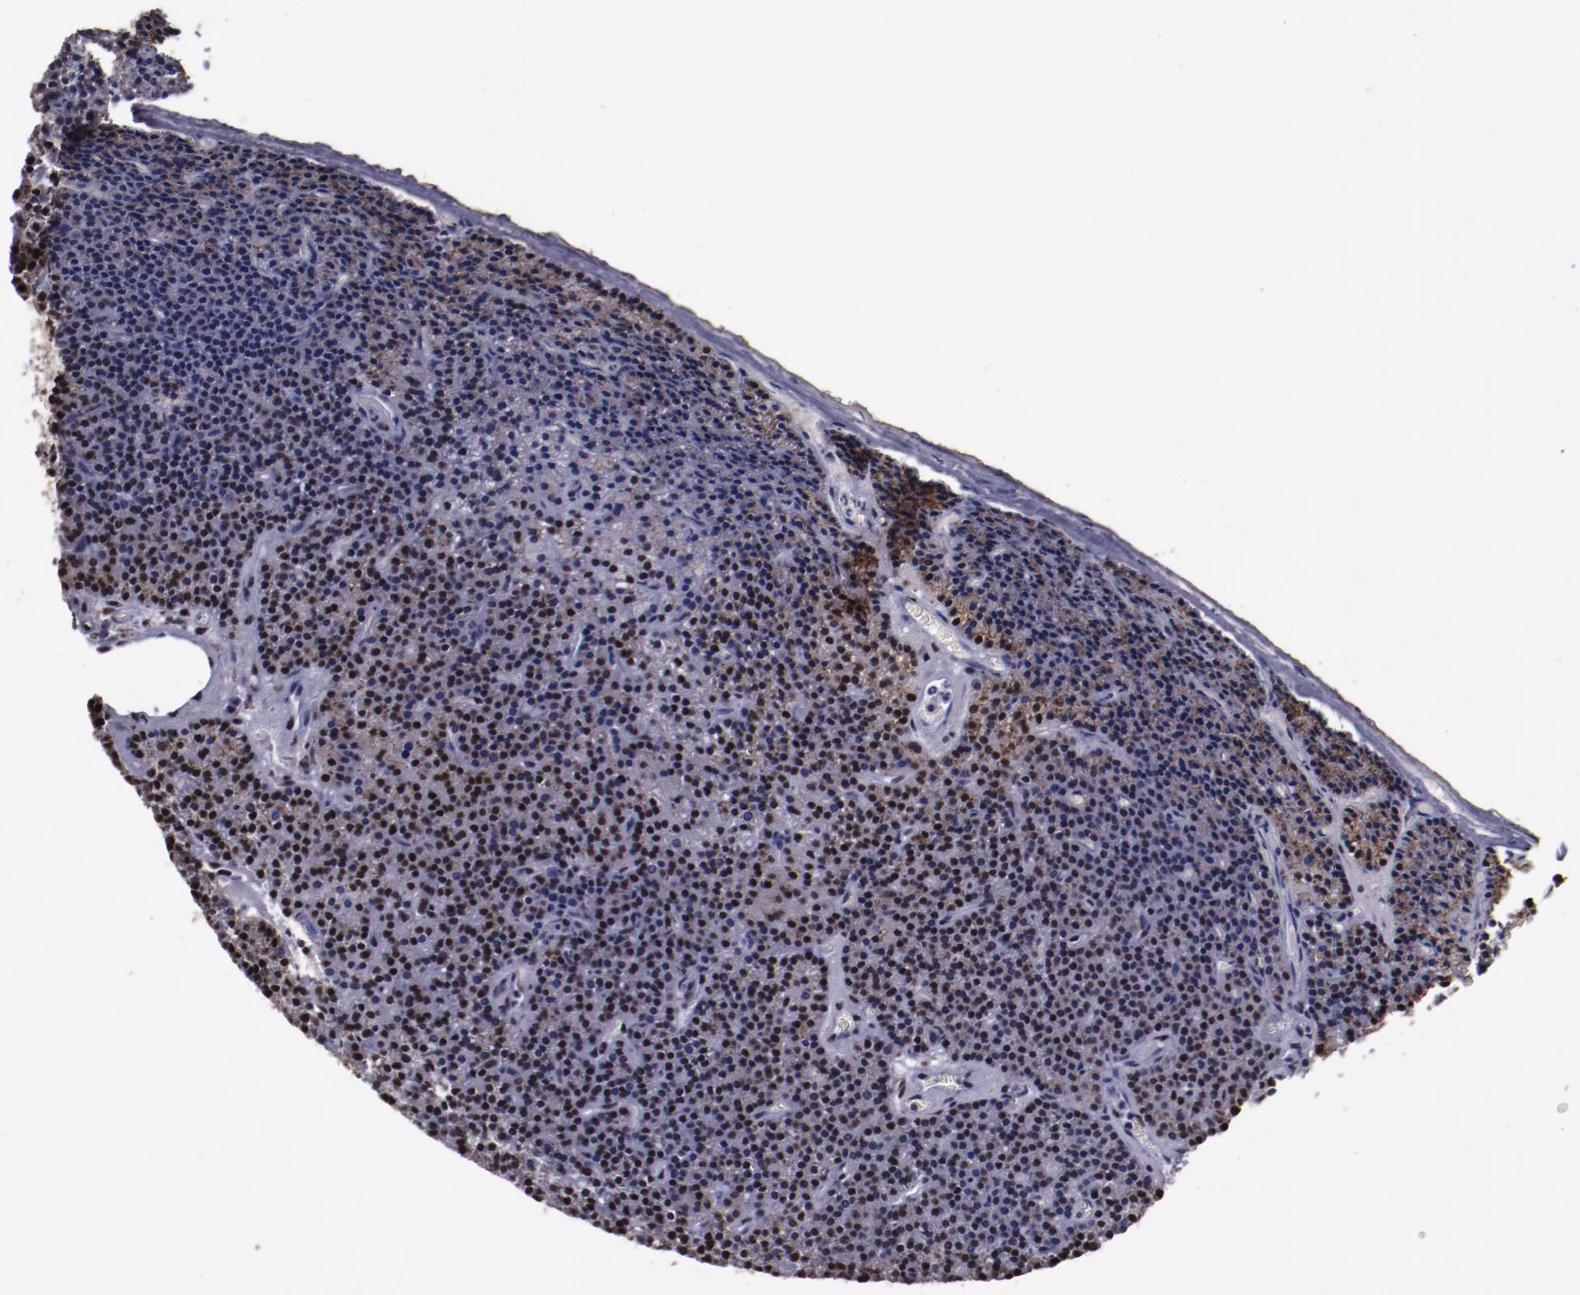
{"staining": {"intensity": "strong", "quantity": ">75%", "location": "nuclear"}, "tissue": "parathyroid gland", "cell_type": "Glandular cells", "image_type": "normal", "snomed": [{"axis": "morphology", "description": "Normal tissue, NOS"}, {"axis": "topography", "description": "Parathyroid gland"}], "caption": "This micrograph reveals IHC staining of normal parathyroid gland, with high strong nuclear positivity in about >75% of glandular cells.", "gene": "PPP4R3A", "patient": {"sex": "male", "age": 57}}